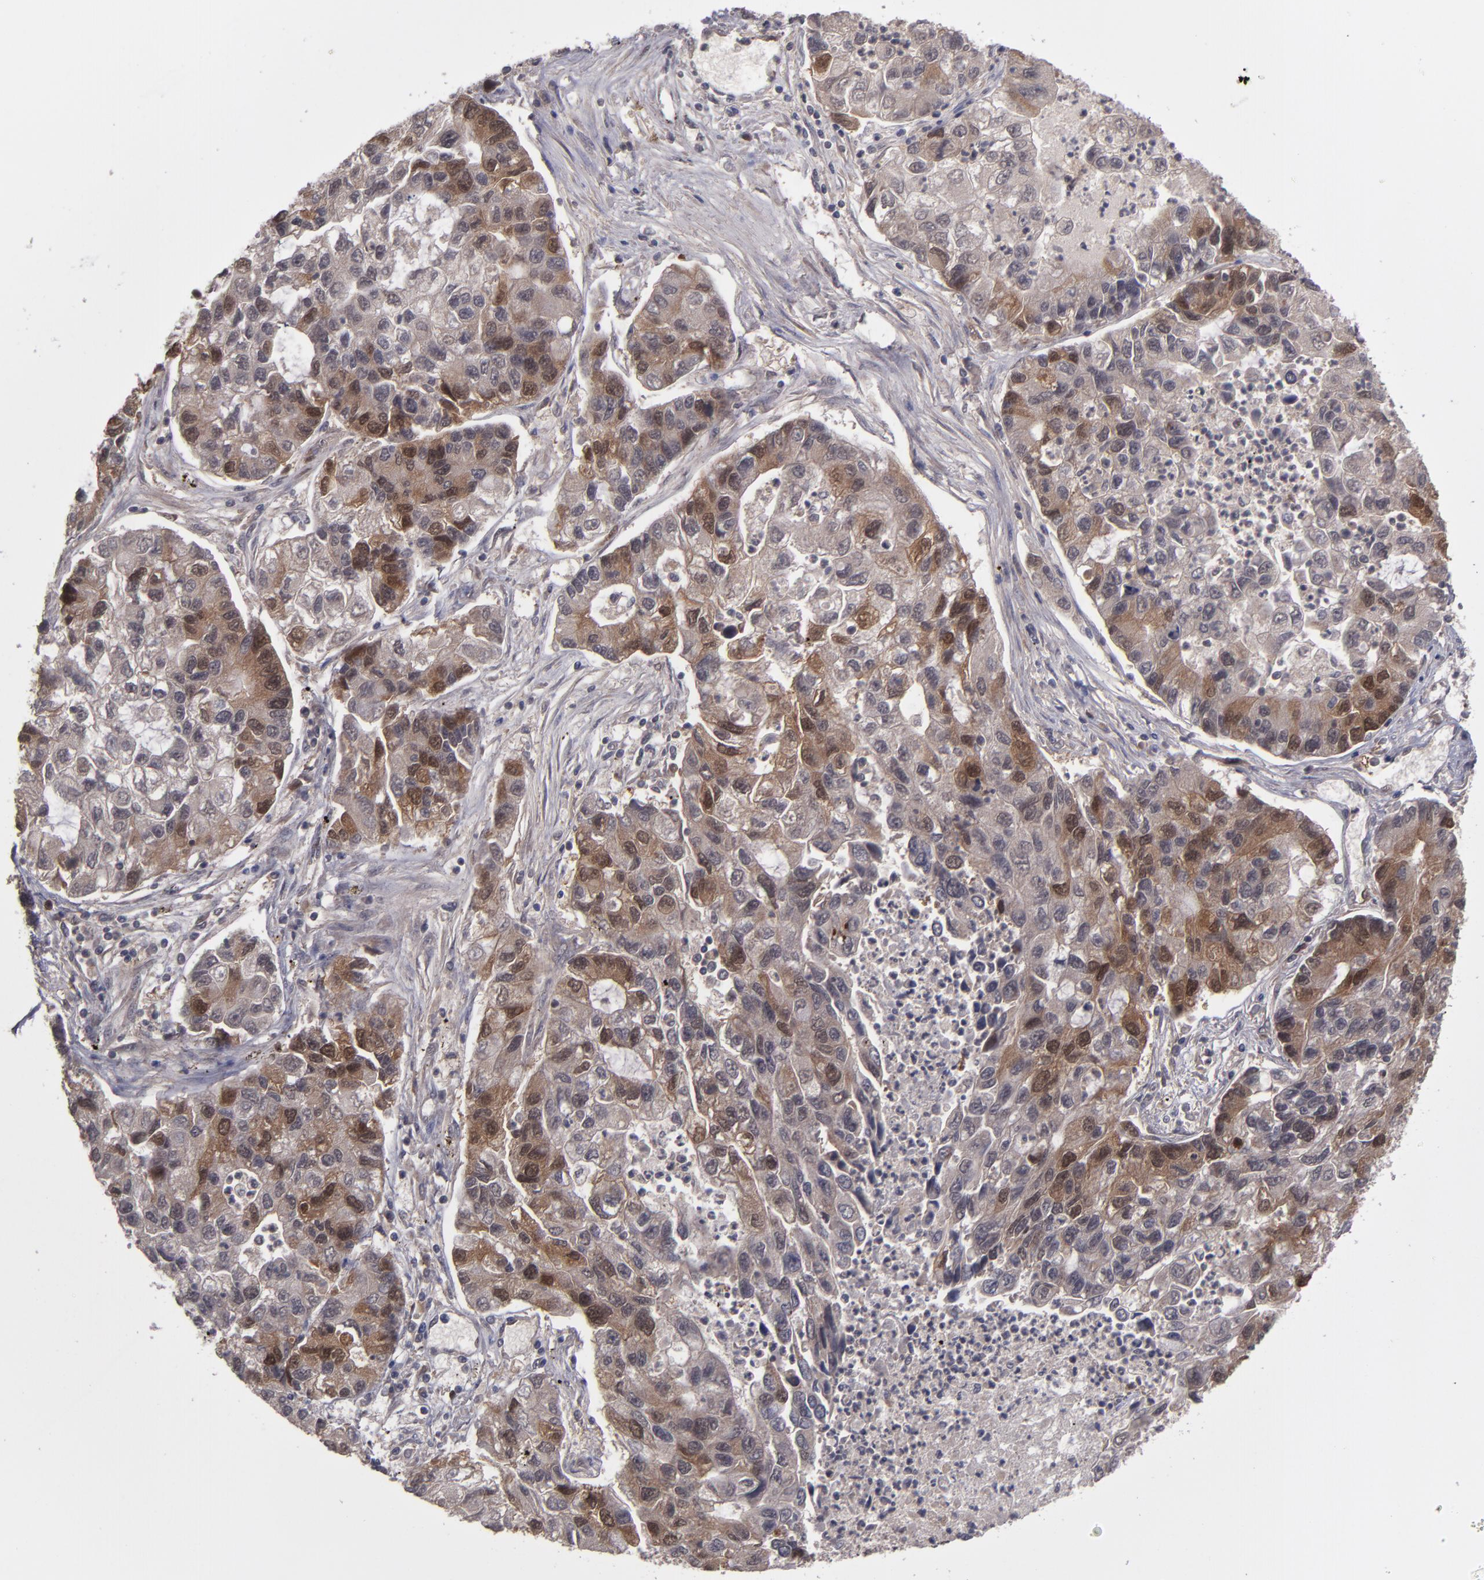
{"staining": {"intensity": "moderate", "quantity": ">75%", "location": "cytoplasmic/membranous,nuclear"}, "tissue": "lung cancer", "cell_type": "Tumor cells", "image_type": "cancer", "snomed": [{"axis": "morphology", "description": "Adenocarcinoma, NOS"}, {"axis": "topography", "description": "Lung"}], "caption": "A brown stain shows moderate cytoplasmic/membranous and nuclear expression of a protein in human lung cancer tumor cells.", "gene": "TYMS", "patient": {"sex": "female", "age": 51}}